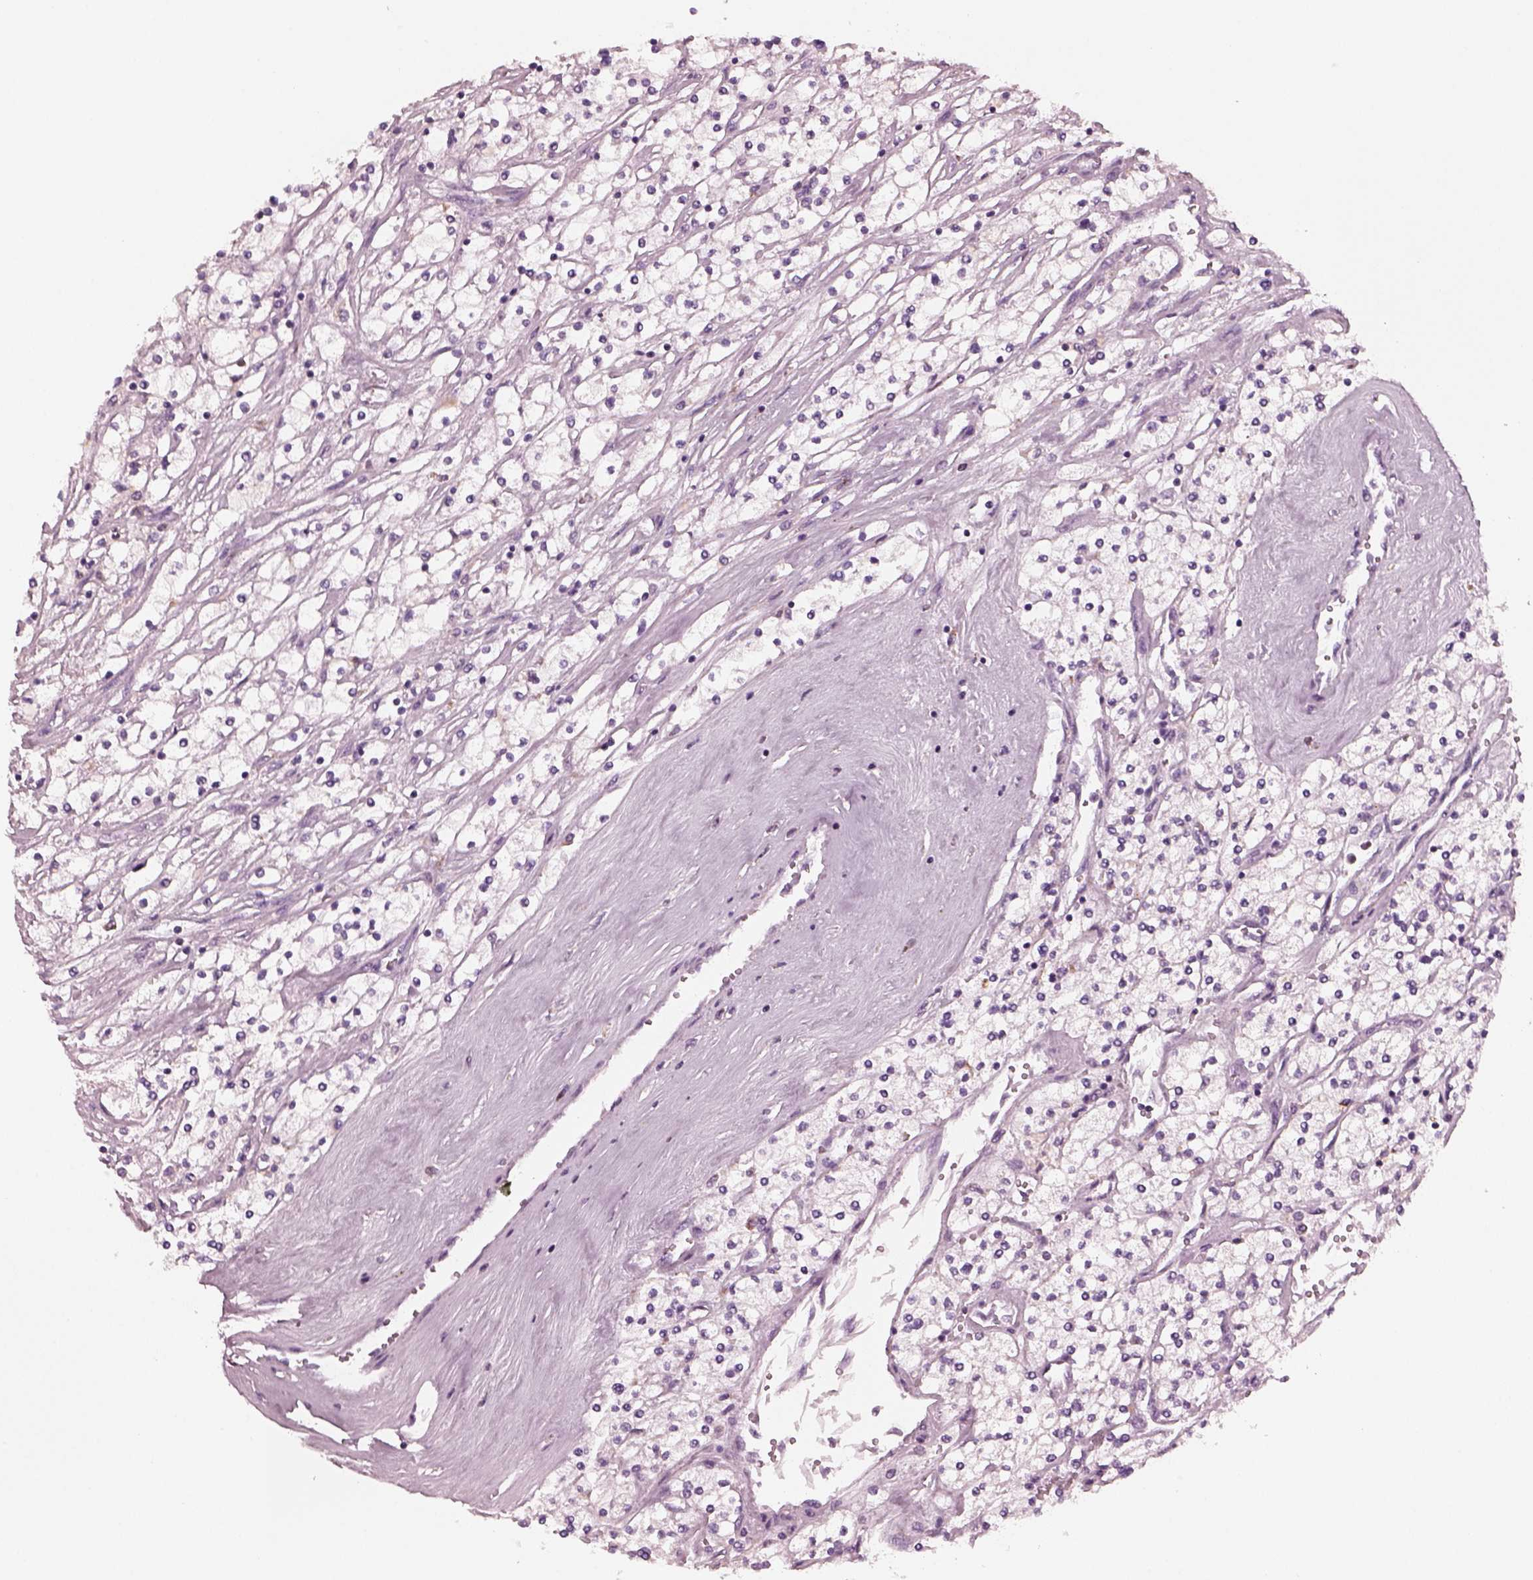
{"staining": {"intensity": "negative", "quantity": "none", "location": "none"}, "tissue": "renal cancer", "cell_type": "Tumor cells", "image_type": "cancer", "snomed": [{"axis": "morphology", "description": "Adenocarcinoma, NOS"}, {"axis": "topography", "description": "Kidney"}], "caption": "A high-resolution histopathology image shows IHC staining of renal cancer, which demonstrates no significant positivity in tumor cells.", "gene": "SLAMF8", "patient": {"sex": "male", "age": 80}}